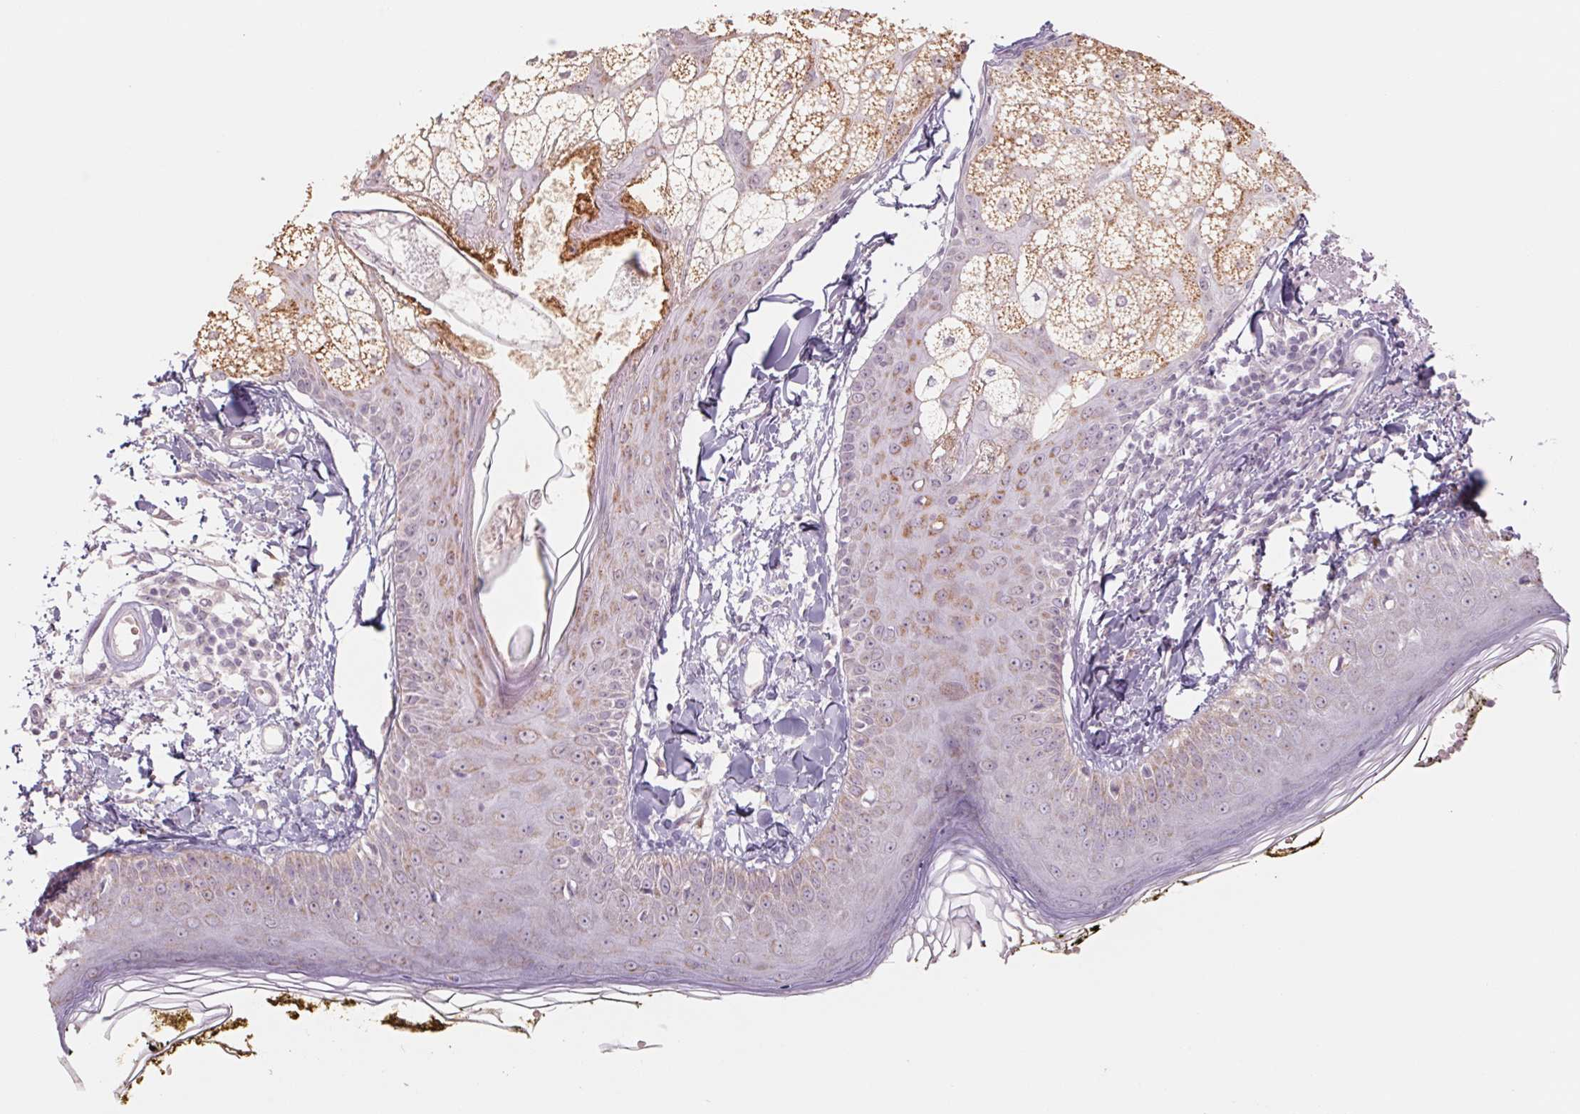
{"staining": {"intensity": "negative", "quantity": "none", "location": "none"}, "tissue": "skin", "cell_type": "Fibroblasts", "image_type": "normal", "snomed": [{"axis": "morphology", "description": "Normal tissue, NOS"}, {"axis": "topography", "description": "Skin"}], "caption": "Protein analysis of unremarkable skin shows no significant expression in fibroblasts.", "gene": "POU1F1", "patient": {"sex": "male", "age": 76}}